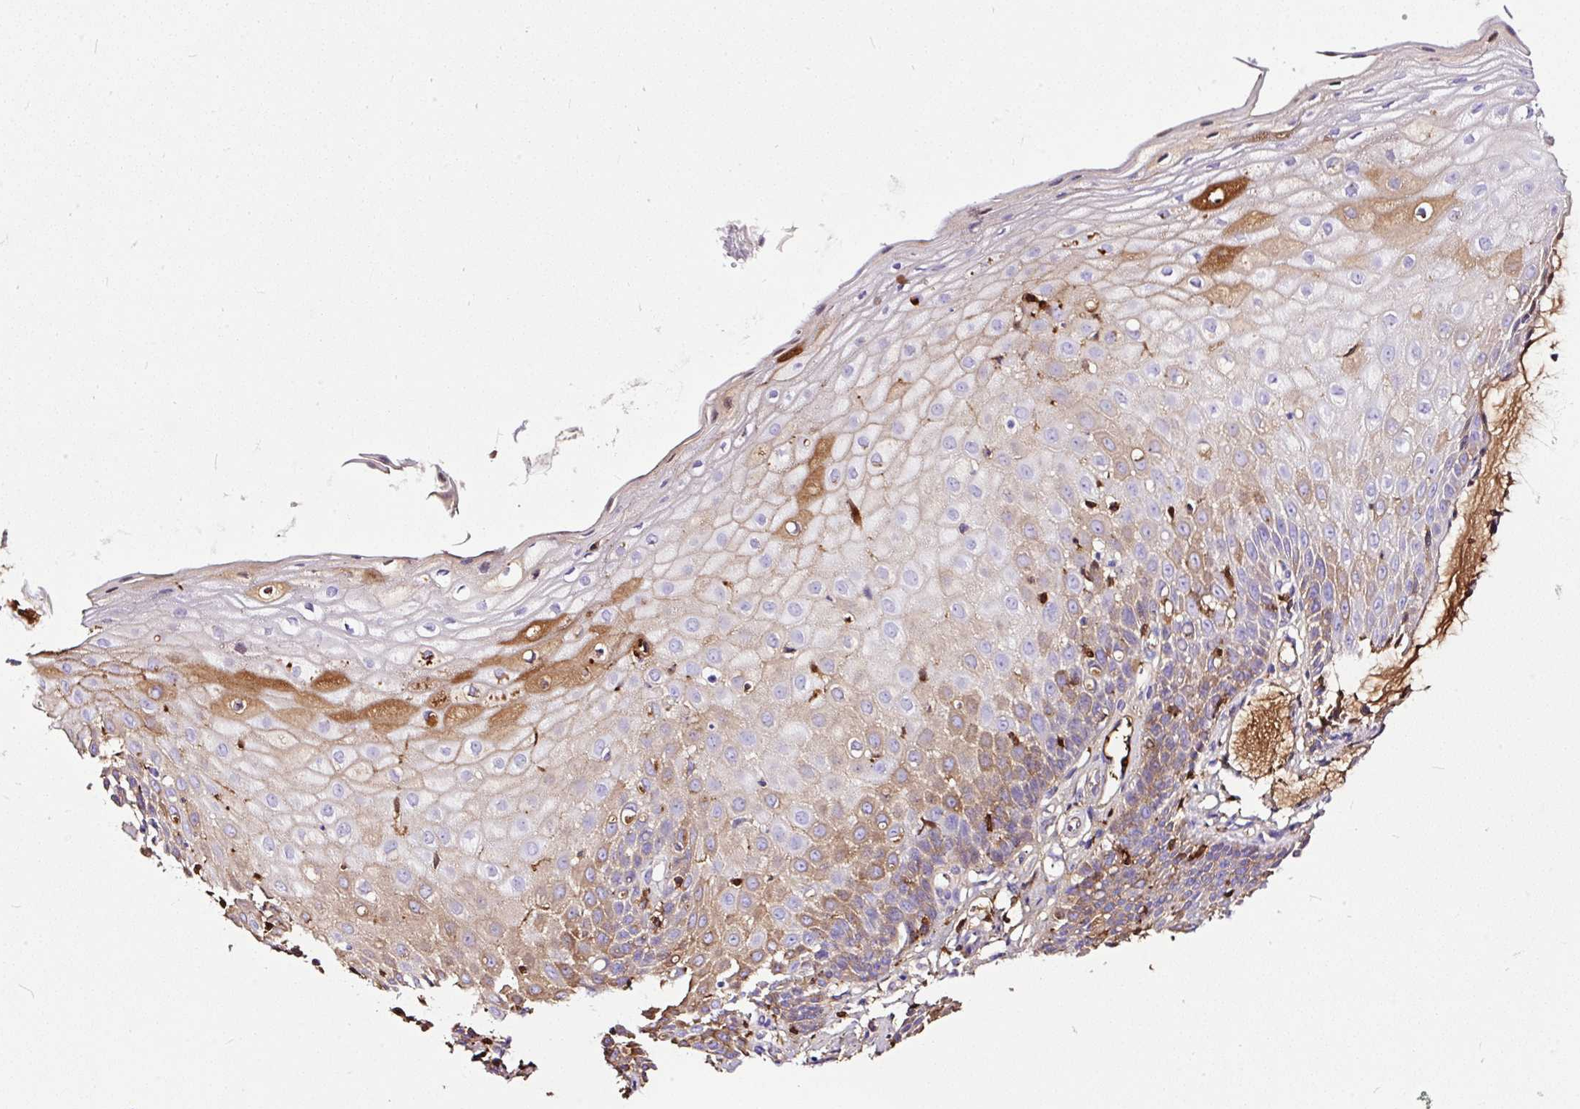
{"staining": {"intensity": "negative", "quantity": "none", "location": "none"}, "tissue": "cervix", "cell_type": "Glandular cells", "image_type": "normal", "snomed": [{"axis": "morphology", "description": "Normal tissue, NOS"}, {"axis": "topography", "description": "Cervix"}], "caption": "This is a micrograph of immunohistochemistry (IHC) staining of unremarkable cervix, which shows no positivity in glandular cells.", "gene": "CLEC3B", "patient": {"sex": "female", "age": 36}}